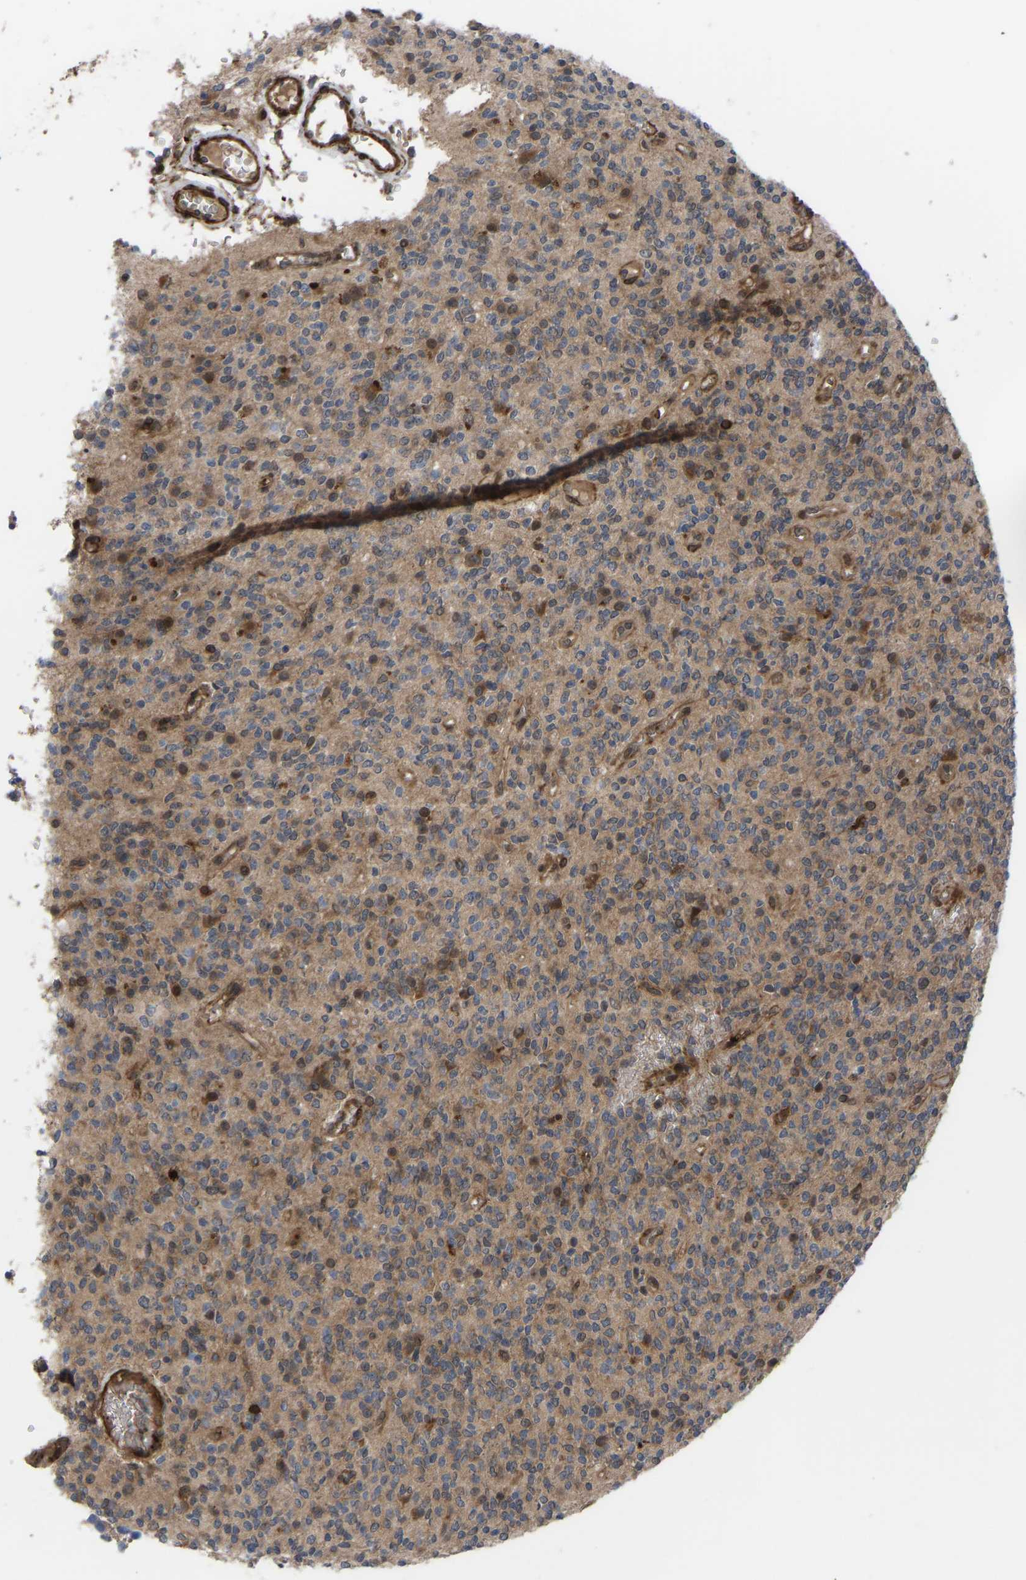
{"staining": {"intensity": "moderate", "quantity": ">75%", "location": "cytoplasmic/membranous,nuclear"}, "tissue": "glioma", "cell_type": "Tumor cells", "image_type": "cancer", "snomed": [{"axis": "morphology", "description": "Glioma, malignant, High grade"}, {"axis": "topography", "description": "Brain"}], "caption": "Moderate cytoplasmic/membranous and nuclear expression is seen in approximately >75% of tumor cells in malignant high-grade glioma.", "gene": "CYP7B1", "patient": {"sex": "male", "age": 34}}